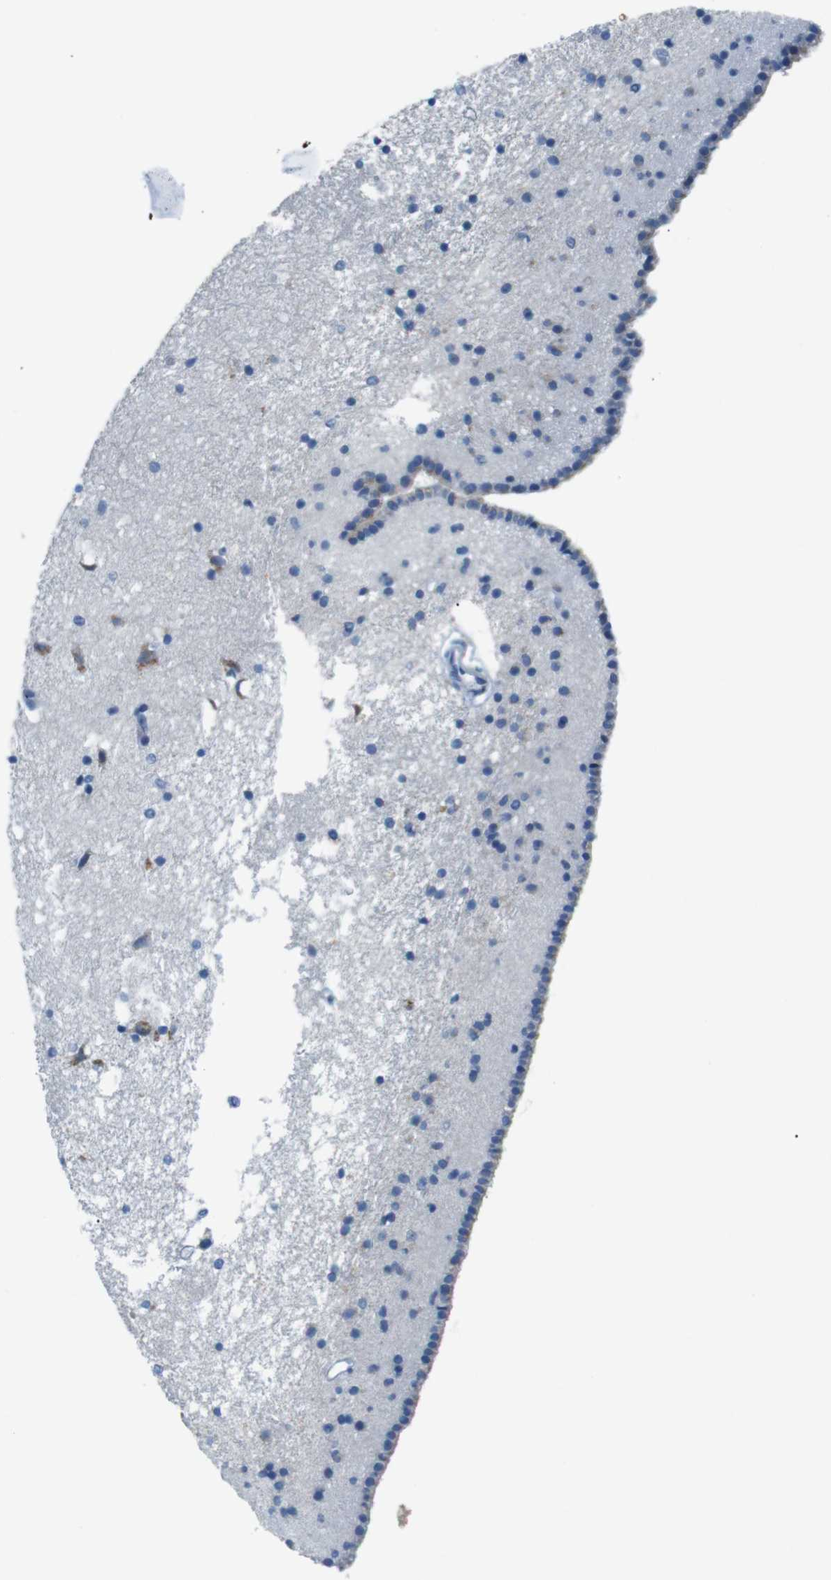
{"staining": {"intensity": "moderate", "quantity": "<25%", "location": "cytoplasmic/membranous"}, "tissue": "caudate", "cell_type": "Glial cells", "image_type": "normal", "snomed": [{"axis": "morphology", "description": "Normal tissue, NOS"}, {"axis": "topography", "description": "Lateral ventricle wall"}], "caption": "DAB immunohistochemical staining of unremarkable human caudate shows moderate cytoplasmic/membranous protein expression in about <25% of glial cells. (Stains: DAB in brown, nuclei in blue, Microscopy: brightfield microscopy at high magnification).", "gene": "GOLGA2", "patient": {"sex": "male", "age": 45}}